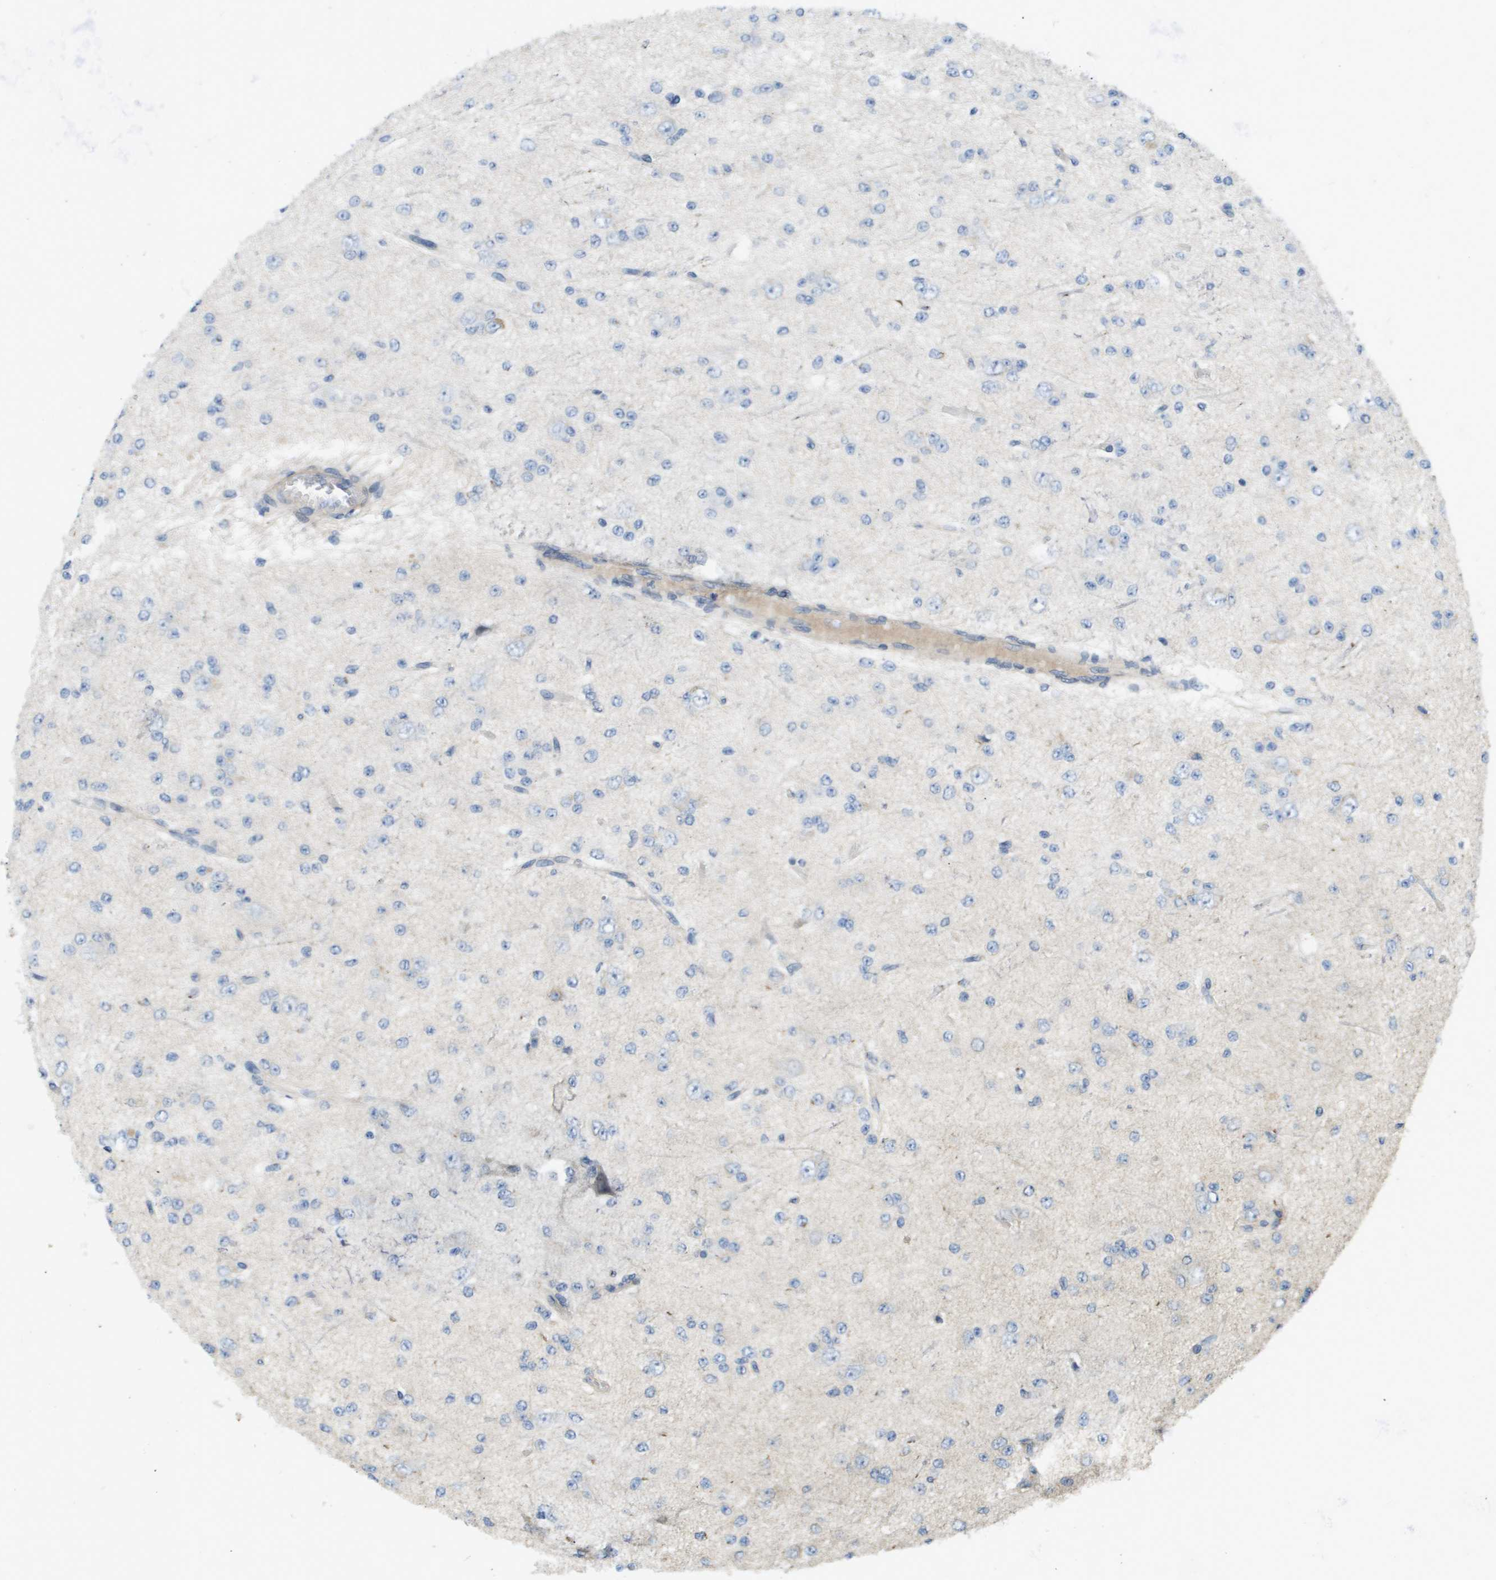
{"staining": {"intensity": "negative", "quantity": "none", "location": "none"}, "tissue": "glioma", "cell_type": "Tumor cells", "image_type": "cancer", "snomed": [{"axis": "morphology", "description": "Glioma, malignant, Low grade"}, {"axis": "topography", "description": "Brain"}], "caption": "High magnification brightfield microscopy of malignant low-grade glioma stained with DAB (brown) and counterstained with hematoxylin (blue): tumor cells show no significant expression.", "gene": "KRT23", "patient": {"sex": "male", "age": 38}}